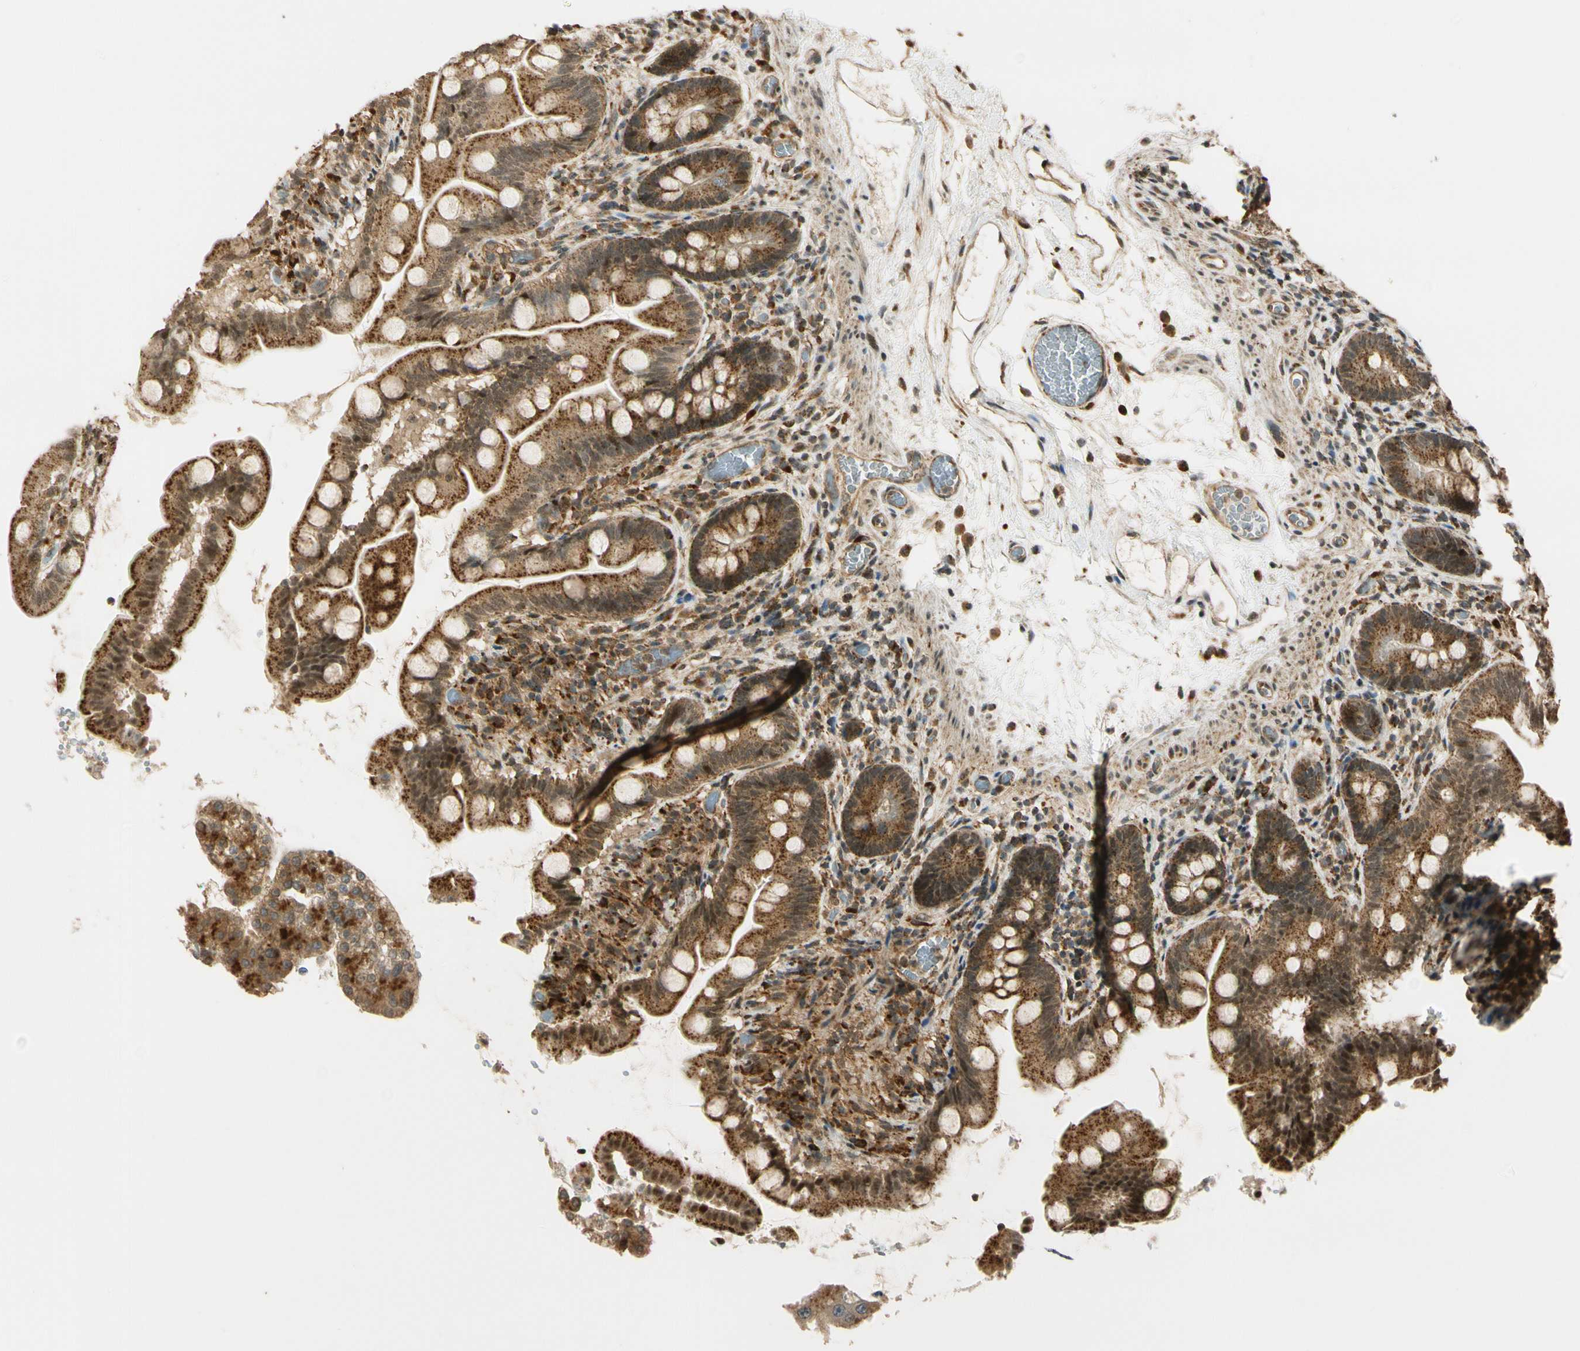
{"staining": {"intensity": "strong", "quantity": ">75%", "location": "cytoplasmic/membranous"}, "tissue": "small intestine", "cell_type": "Glandular cells", "image_type": "normal", "snomed": [{"axis": "morphology", "description": "Normal tissue, NOS"}, {"axis": "topography", "description": "Small intestine"}], "caption": "IHC image of unremarkable small intestine: small intestine stained using IHC exhibits high levels of strong protein expression localized specifically in the cytoplasmic/membranous of glandular cells, appearing as a cytoplasmic/membranous brown color.", "gene": "LAMTOR1", "patient": {"sex": "female", "age": 56}}